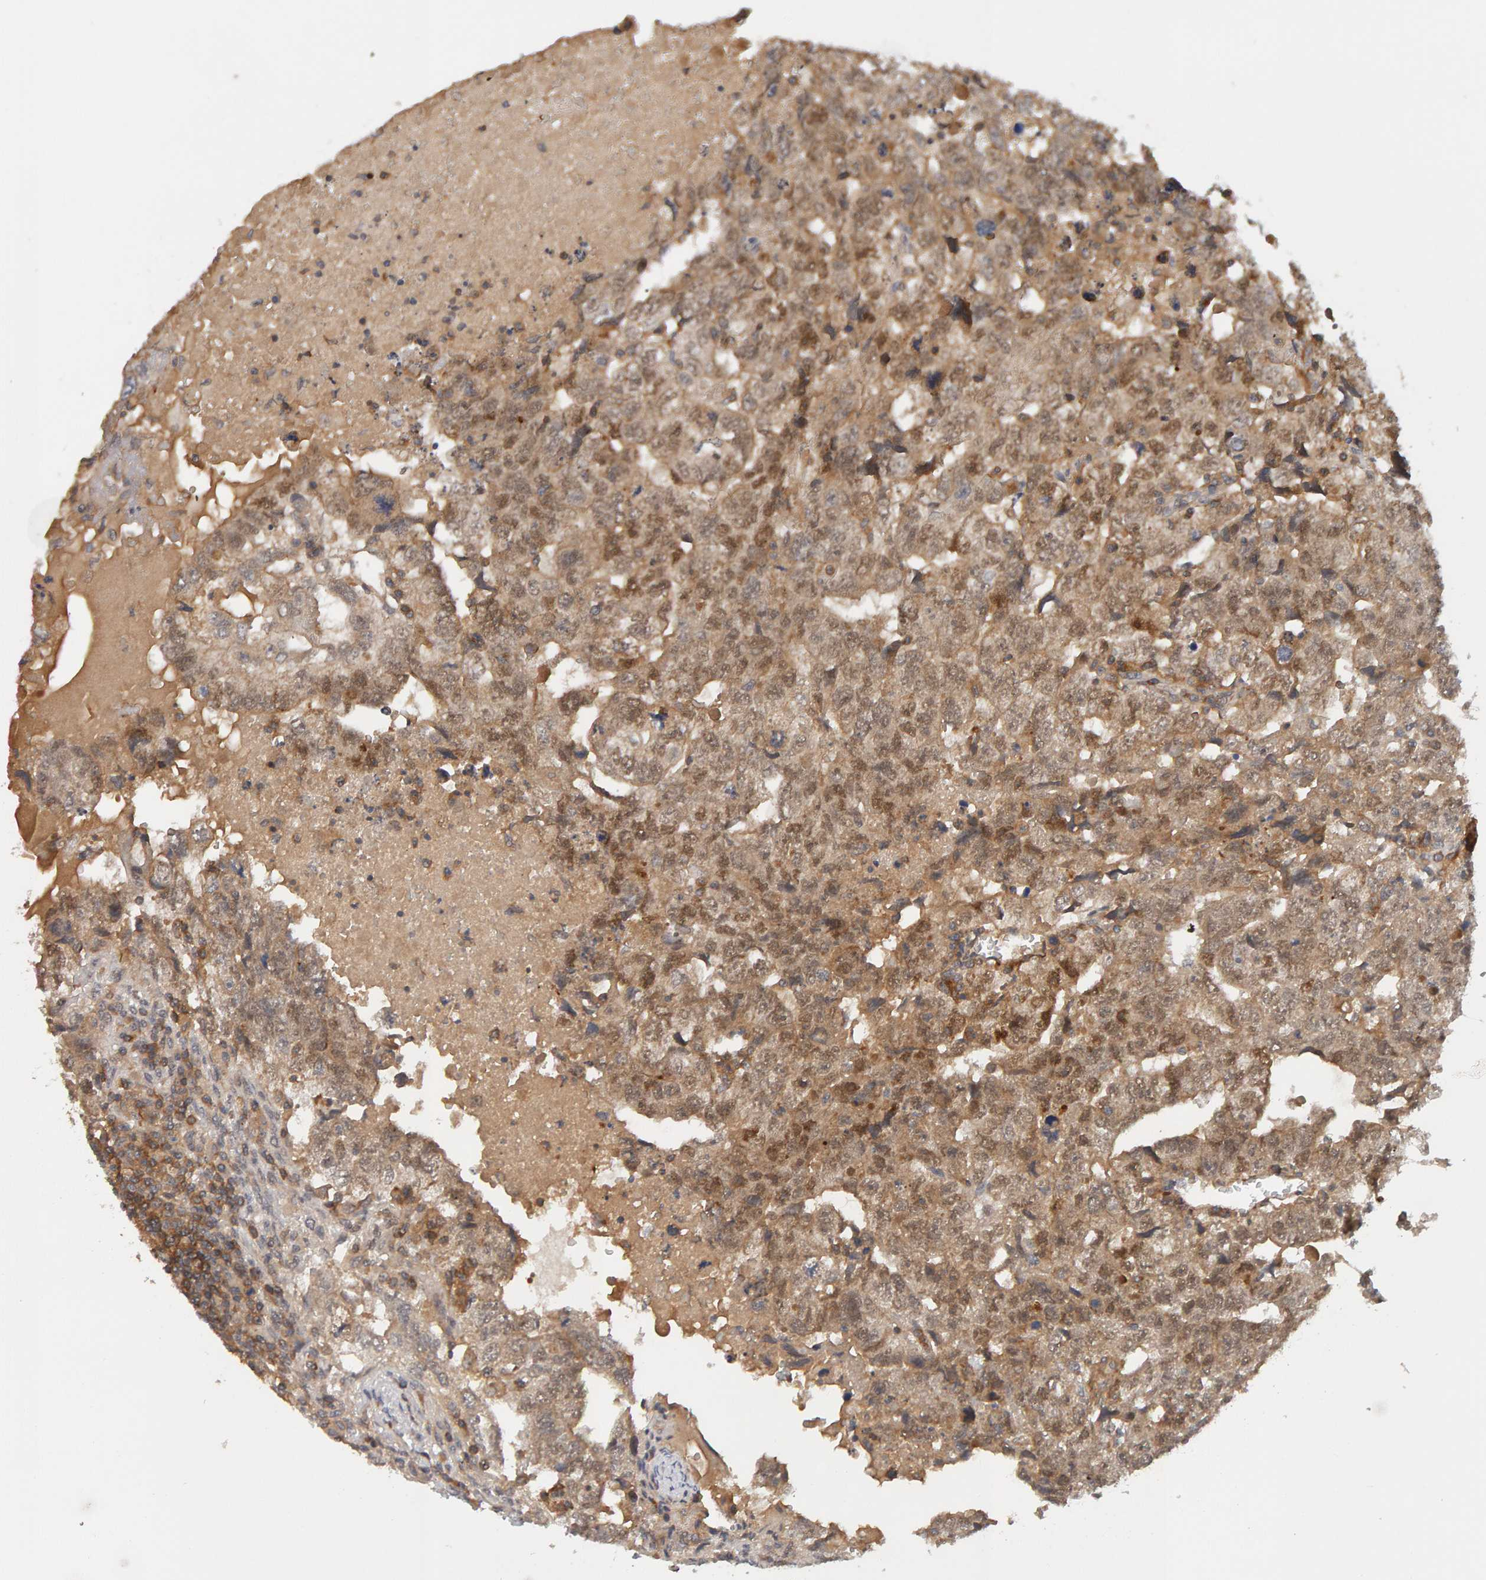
{"staining": {"intensity": "moderate", "quantity": "25%-75%", "location": "cytoplasmic/membranous,nuclear"}, "tissue": "testis cancer", "cell_type": "Tumor cells", "image_type": "cancer", "snomed": [{"axis": "morphology", "description": "Carcinoma, Embryonal, NOS"}, {"axis": "topography", "description": "Testis"}], "caption": "Moderate cytoplasmic/membranous and nuclear protein expression is present in about 25%-75% of tumor cells in embryonal carcinoma (testis). (DAB IHC, brown staining for protein, blue staining for nuclei).", "gene": "NUDCD1", "patient": {"sex": "male", "age": 36}}